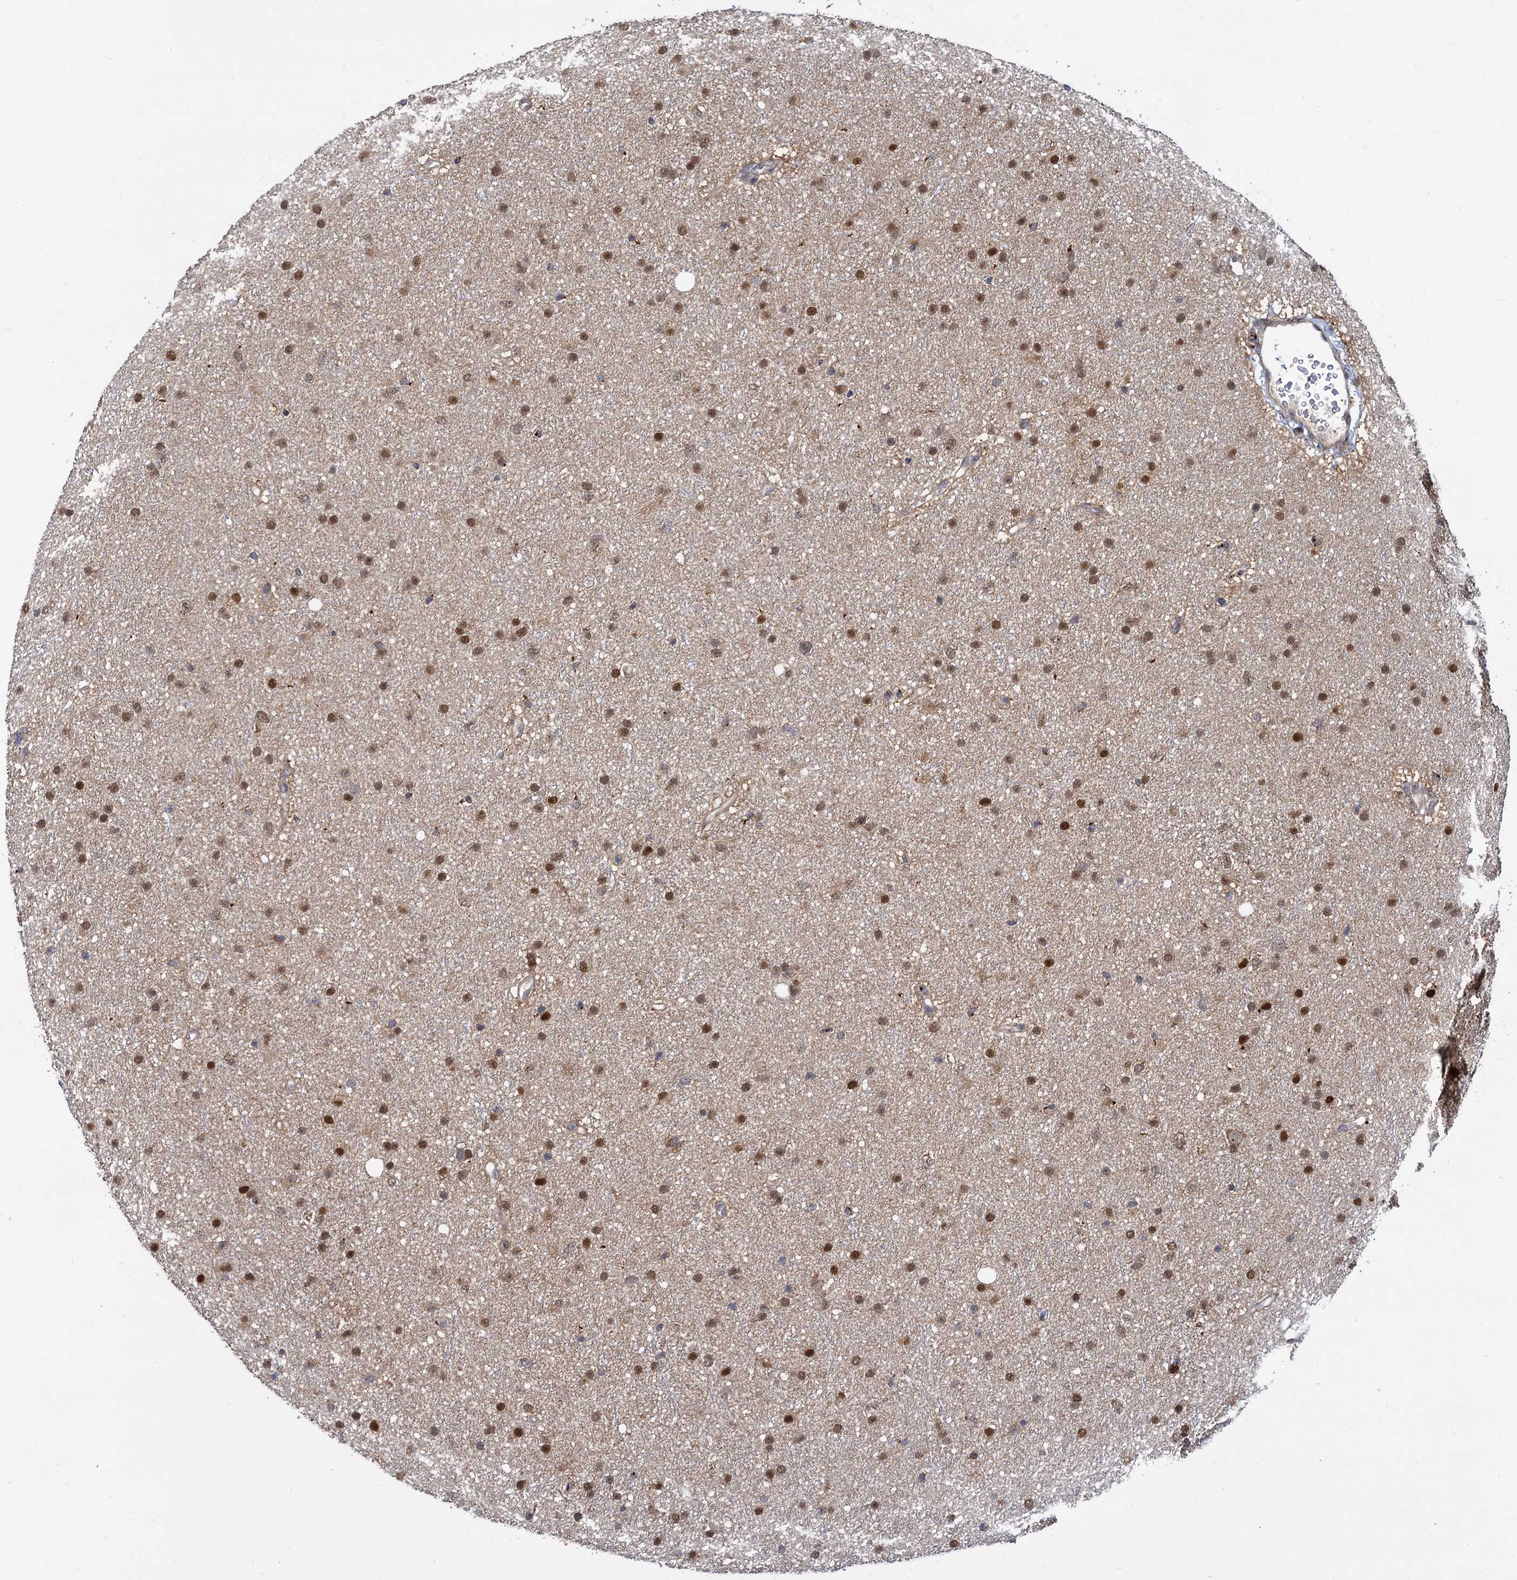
{"staining": {"intensity": "moderate", "quantity": ">75%", "location": "nuclear"}, "tissue": "glioma", "cell_type": "Tumor cells", "image_type": "cancer", "snomed": [{"axis": "morphology", "description": "Glioma, malignant, Low grade"}, {"axis": "topography", "description": "Cerebral cortex"}], "caption": "This image demonstrates immunohistochemistry (IHC) staining of malignant glioma (low-grade), with medium moderate nuclear staining in about >75% of tumor cells.", "gene": "GAL3ST4", "patient": {"sex": "female", "age": 39}}